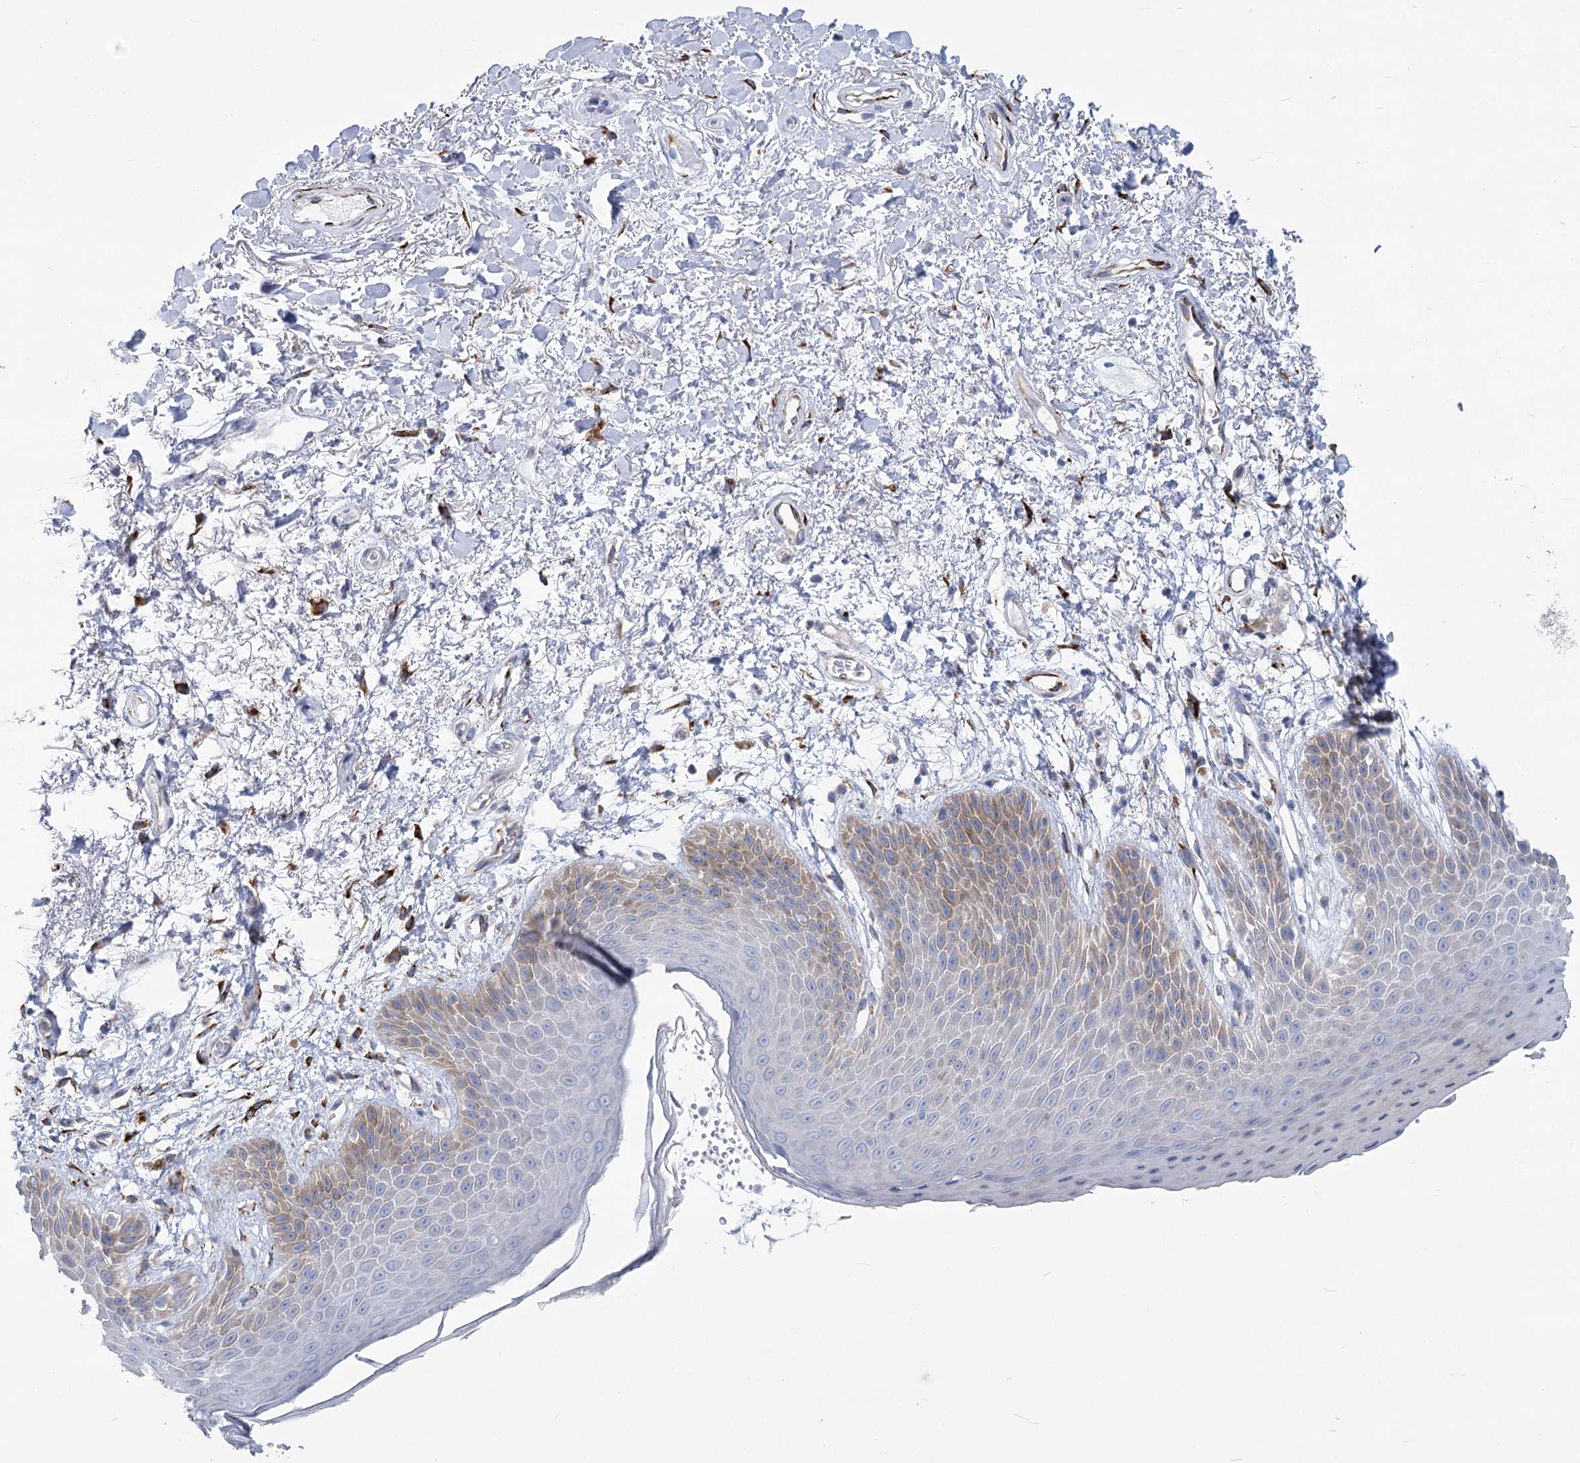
{"staining": {"intensity": "weak", "quantity": "<25%", "location": "cytoplasmic/membranous"}, "tissue": "skin", "cell_type": "Epidermal cells", "image_type": "normal", "snomed": [{"axis": "morphology", "description": "Normal tissue, NOS"}, {"axis": "topography", "description": "Anal"}], "caption": "Skin stained for a protein using IHC demonstrates no expression epidermal cells.", "gene": "YTHDC2", "patient": {"sex": "male", "age": 74}}